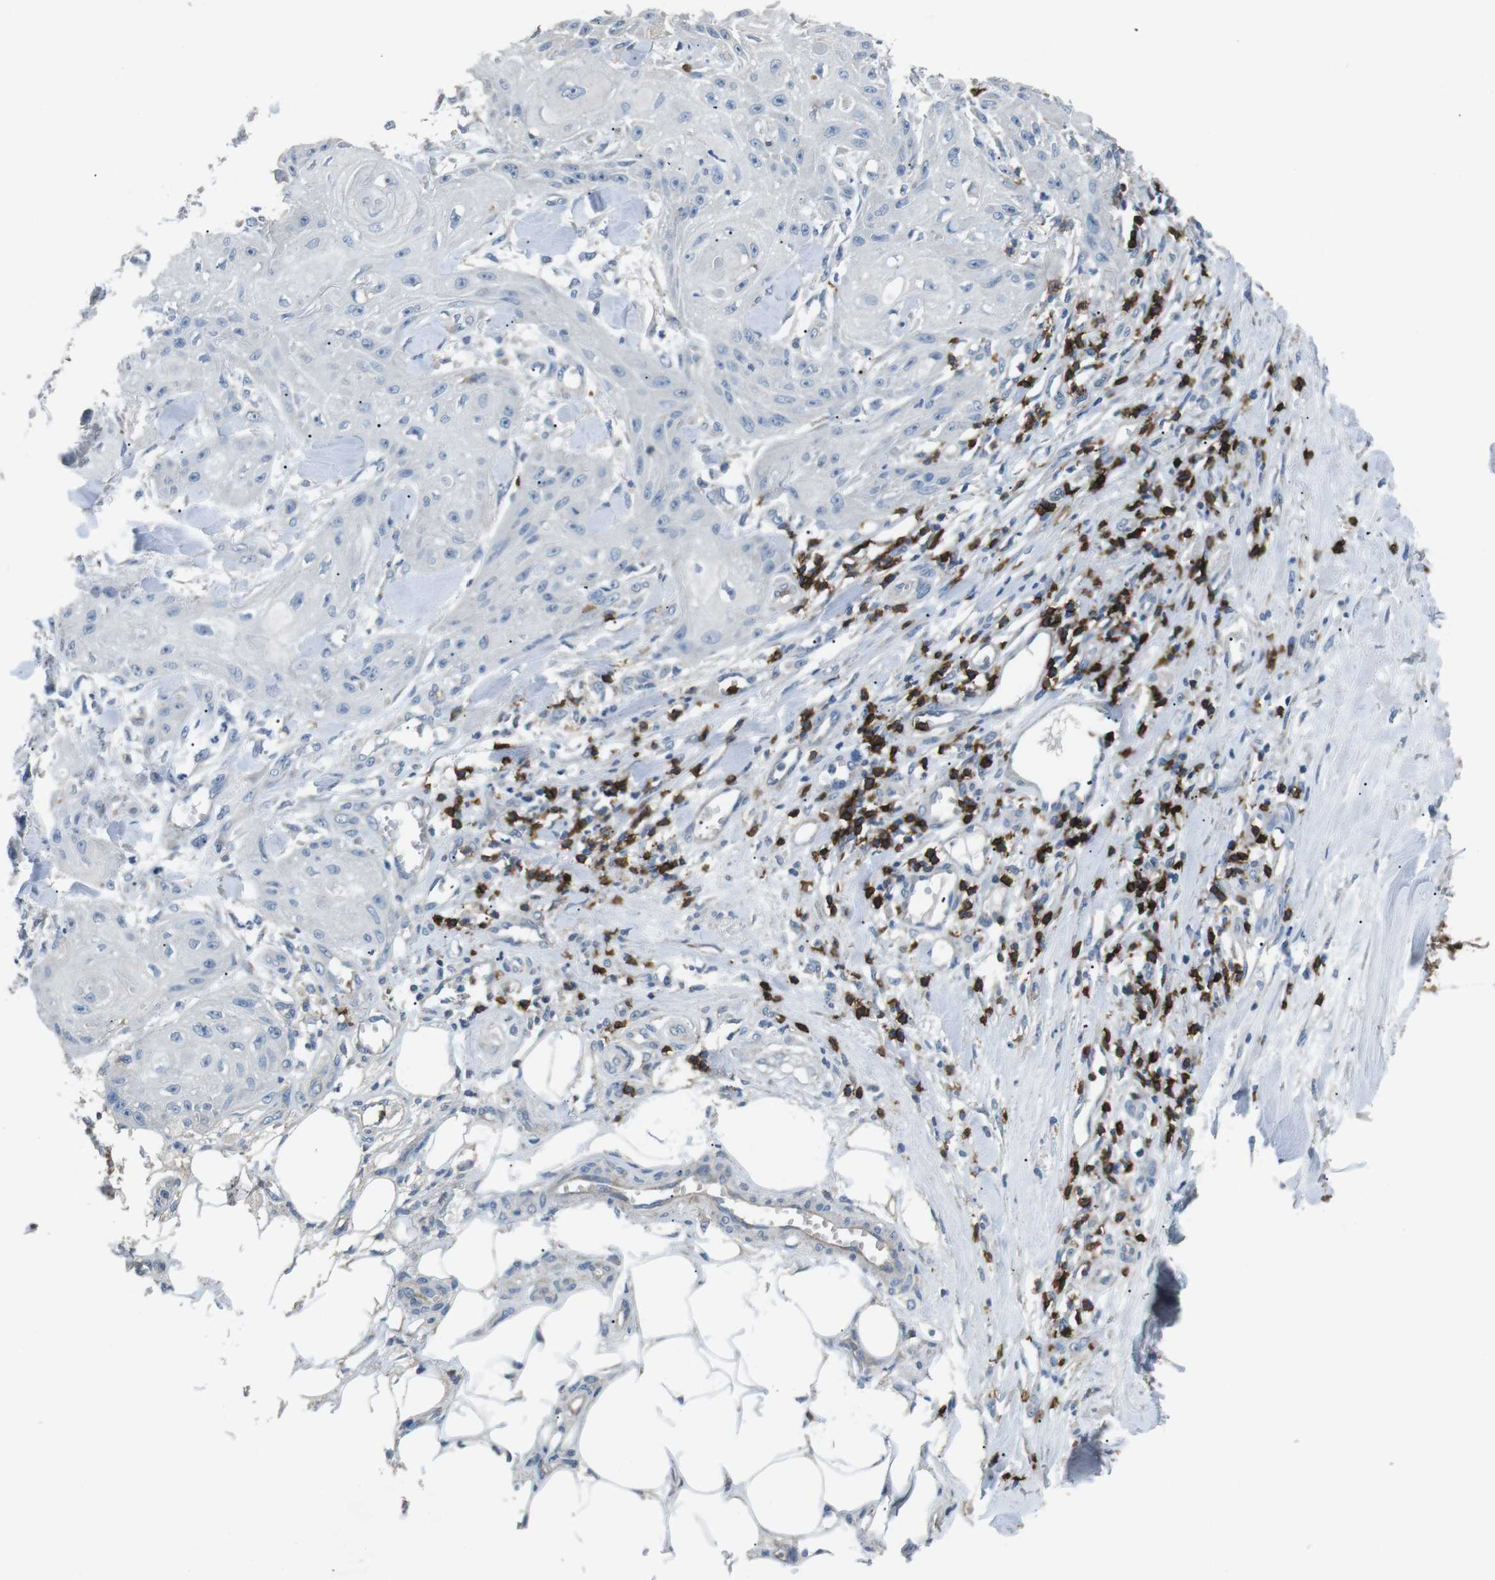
{"staining": {"intensity": "negative", "quantity": "none", "location": "none"}, "tissue": "skin cancer", "cell_type": "Tumor cells", "image_type": "cancer", "snomed": [{"axis": "morphology", "description": "Squamous cell carcinoma, NOS"}, {"axis": "topography", "description": "Skin"}], "caption": "Skin cancer was stained to show a protein in brown. There is no significant positivity in tumor cells.", "gene": "CD6", "patient": {"sex": "male", "age": 74}}